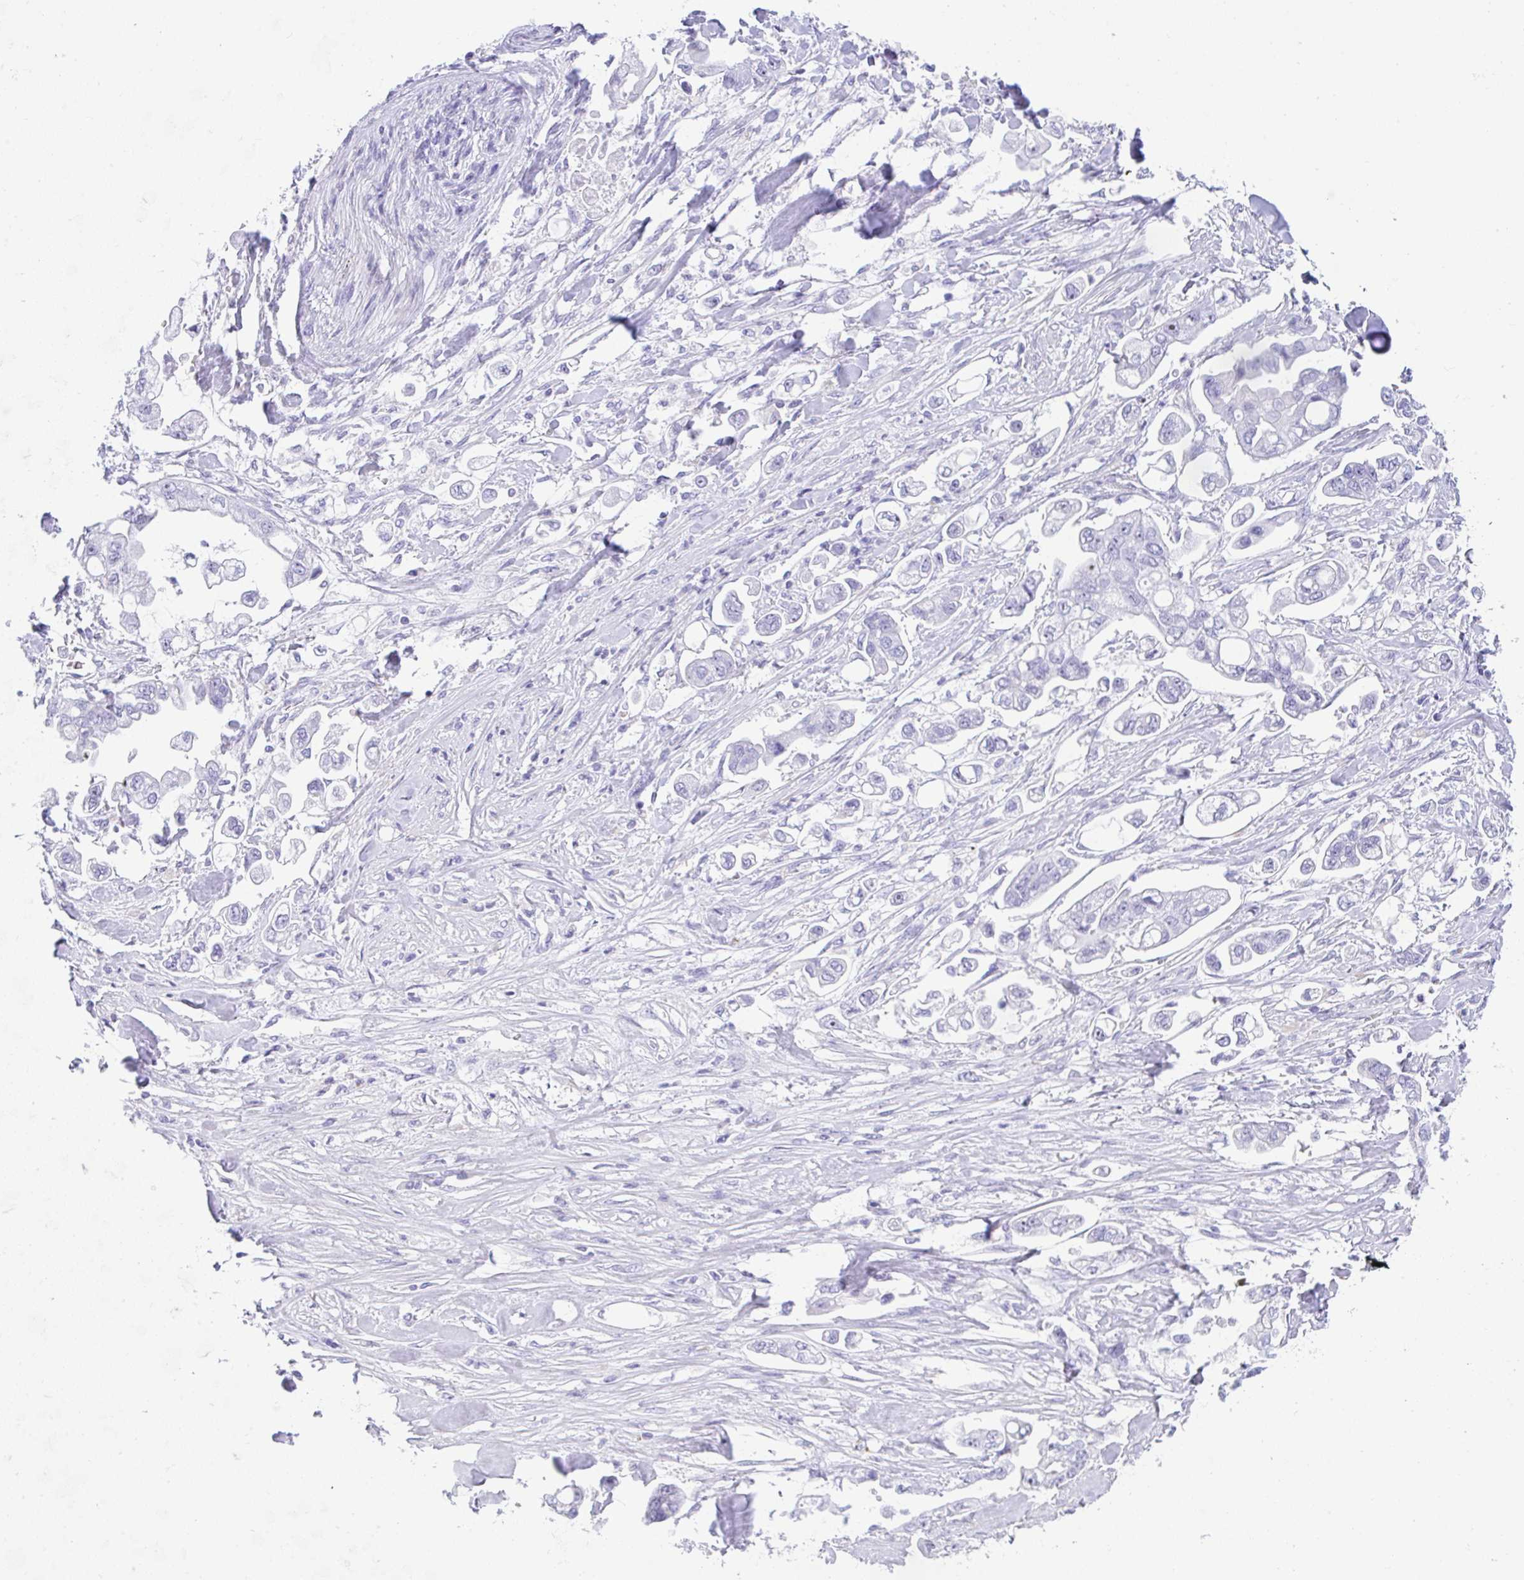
{"staining": {"intensity": "negative", "quantity": "none", "location": "none"}, "tissue": "stomach cancer", "cell_type": "Tumor cells", "image_type": "cancer", "snomed": [{"axis": "morphology", "description": "Adenocarcinoma, NOS"}, {"axis": "topography", "description": "Stomach"}], "caption": "Image shows no protein staining in tumor cells of stomach adenocarcinoma tissue. (DAB IHC with hematoxylin counter stain).", "gene": "NDUFAF8", "patient": {"sex": "male", "age": 62}}